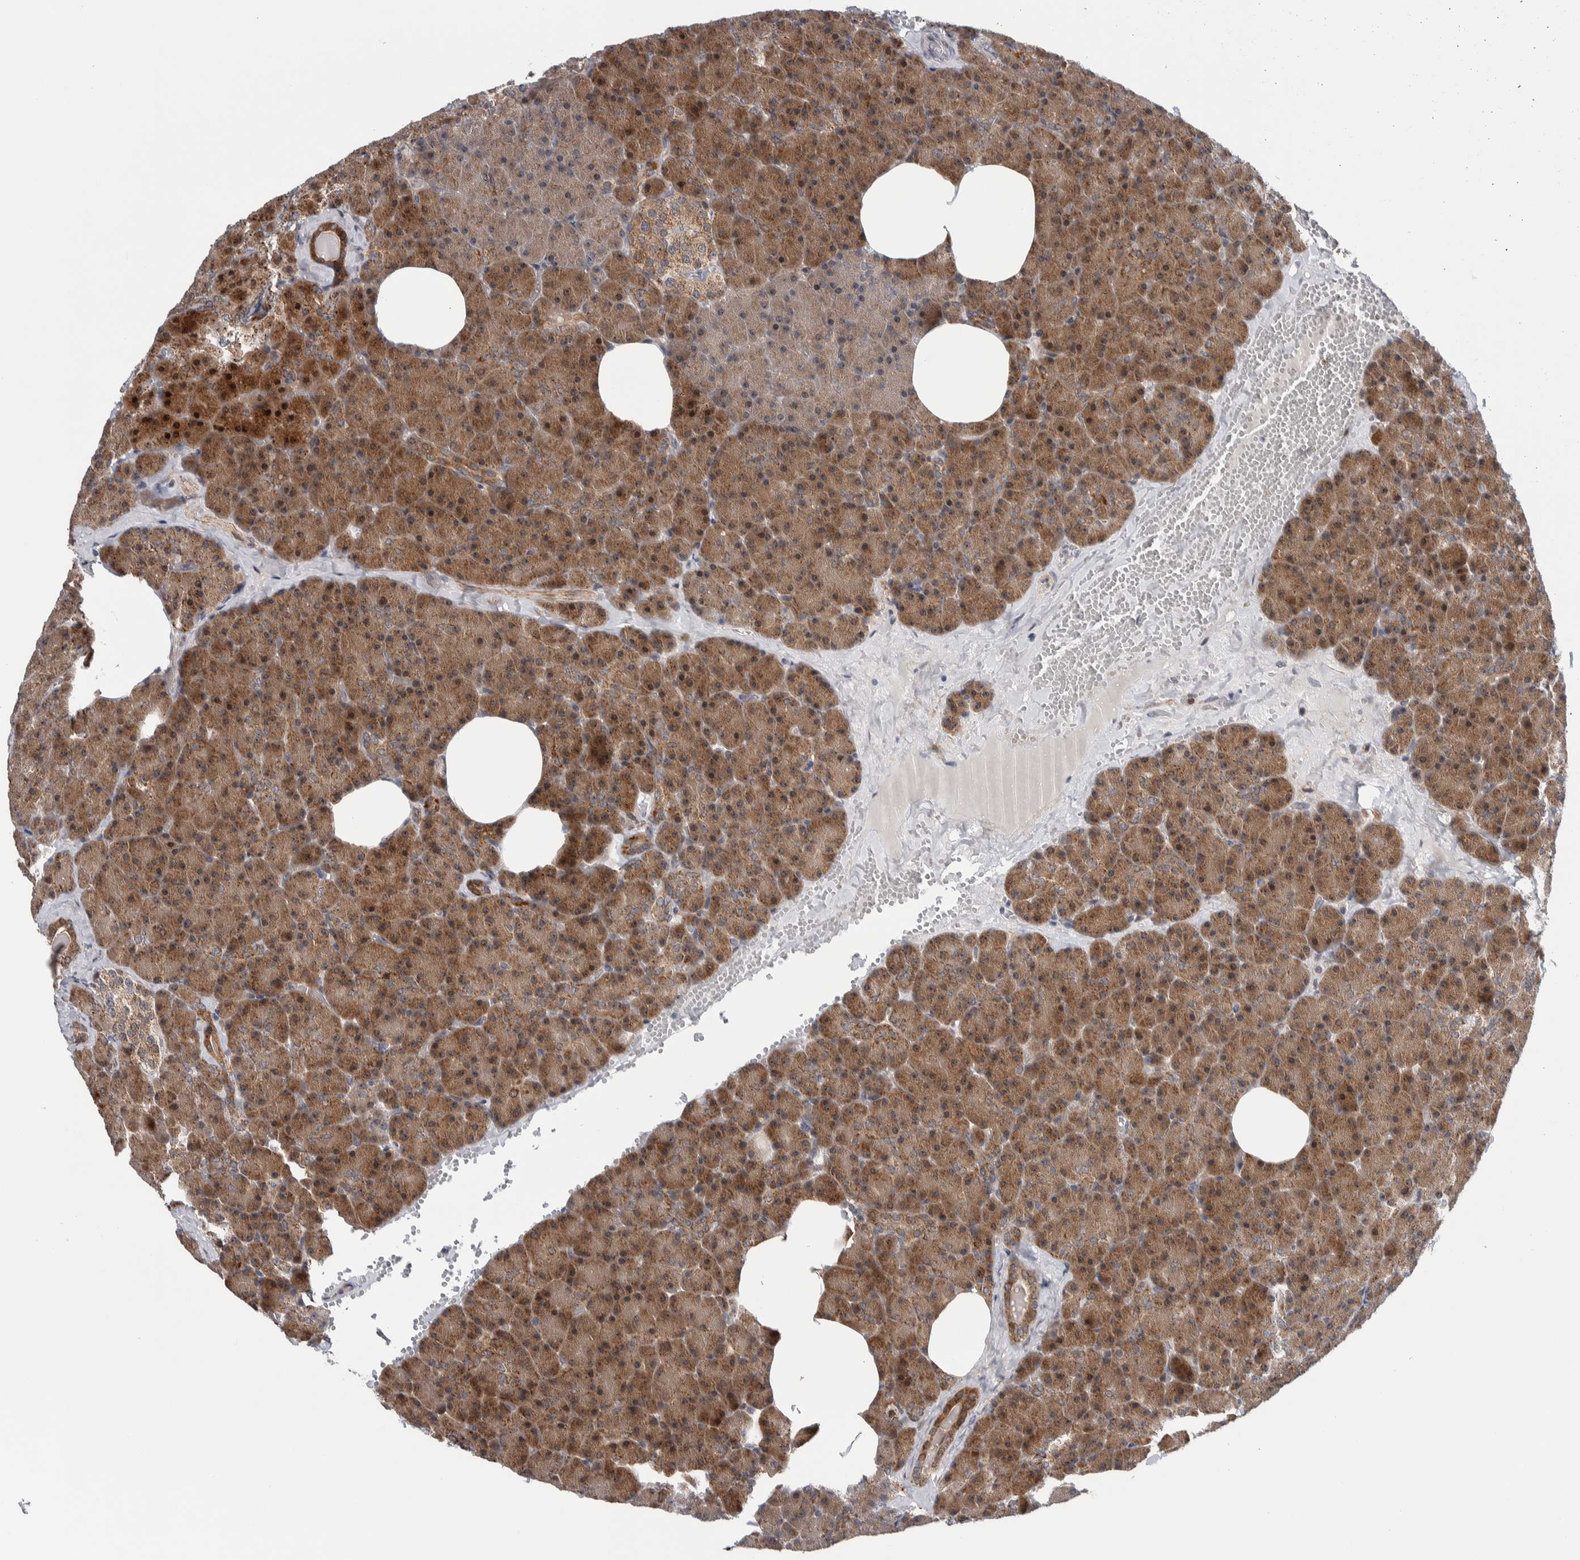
{"staining": {"intensity": "moderate", "quantity": ">75%", "location": "cytoplasmic/membranous,nuclear"}, "tissue": "pancreas", "cell_type": "Exocrine glandular cells", "image_type": "normal", "snomed": [{"axis": "morphology", "description": "Normal tissue, NOS"}, {"axis": "morphology", "description": "Carcinoid, malignant, NOS"}, {"axis": "topography", "description": "Pancreas"}], "caption": "Immunohistochemical staining of benign pancreas displays moderate cytoplasmic/membranous,nuclear protein positivity in approximately >75% of exocrine glandular cells. (Stains: DAB in brown, nuclei in blue, Microscopy: brightfield microscopy at high magnification).", "gene": "PRRG4", "patient": {"sex": "female", "age": 35}}